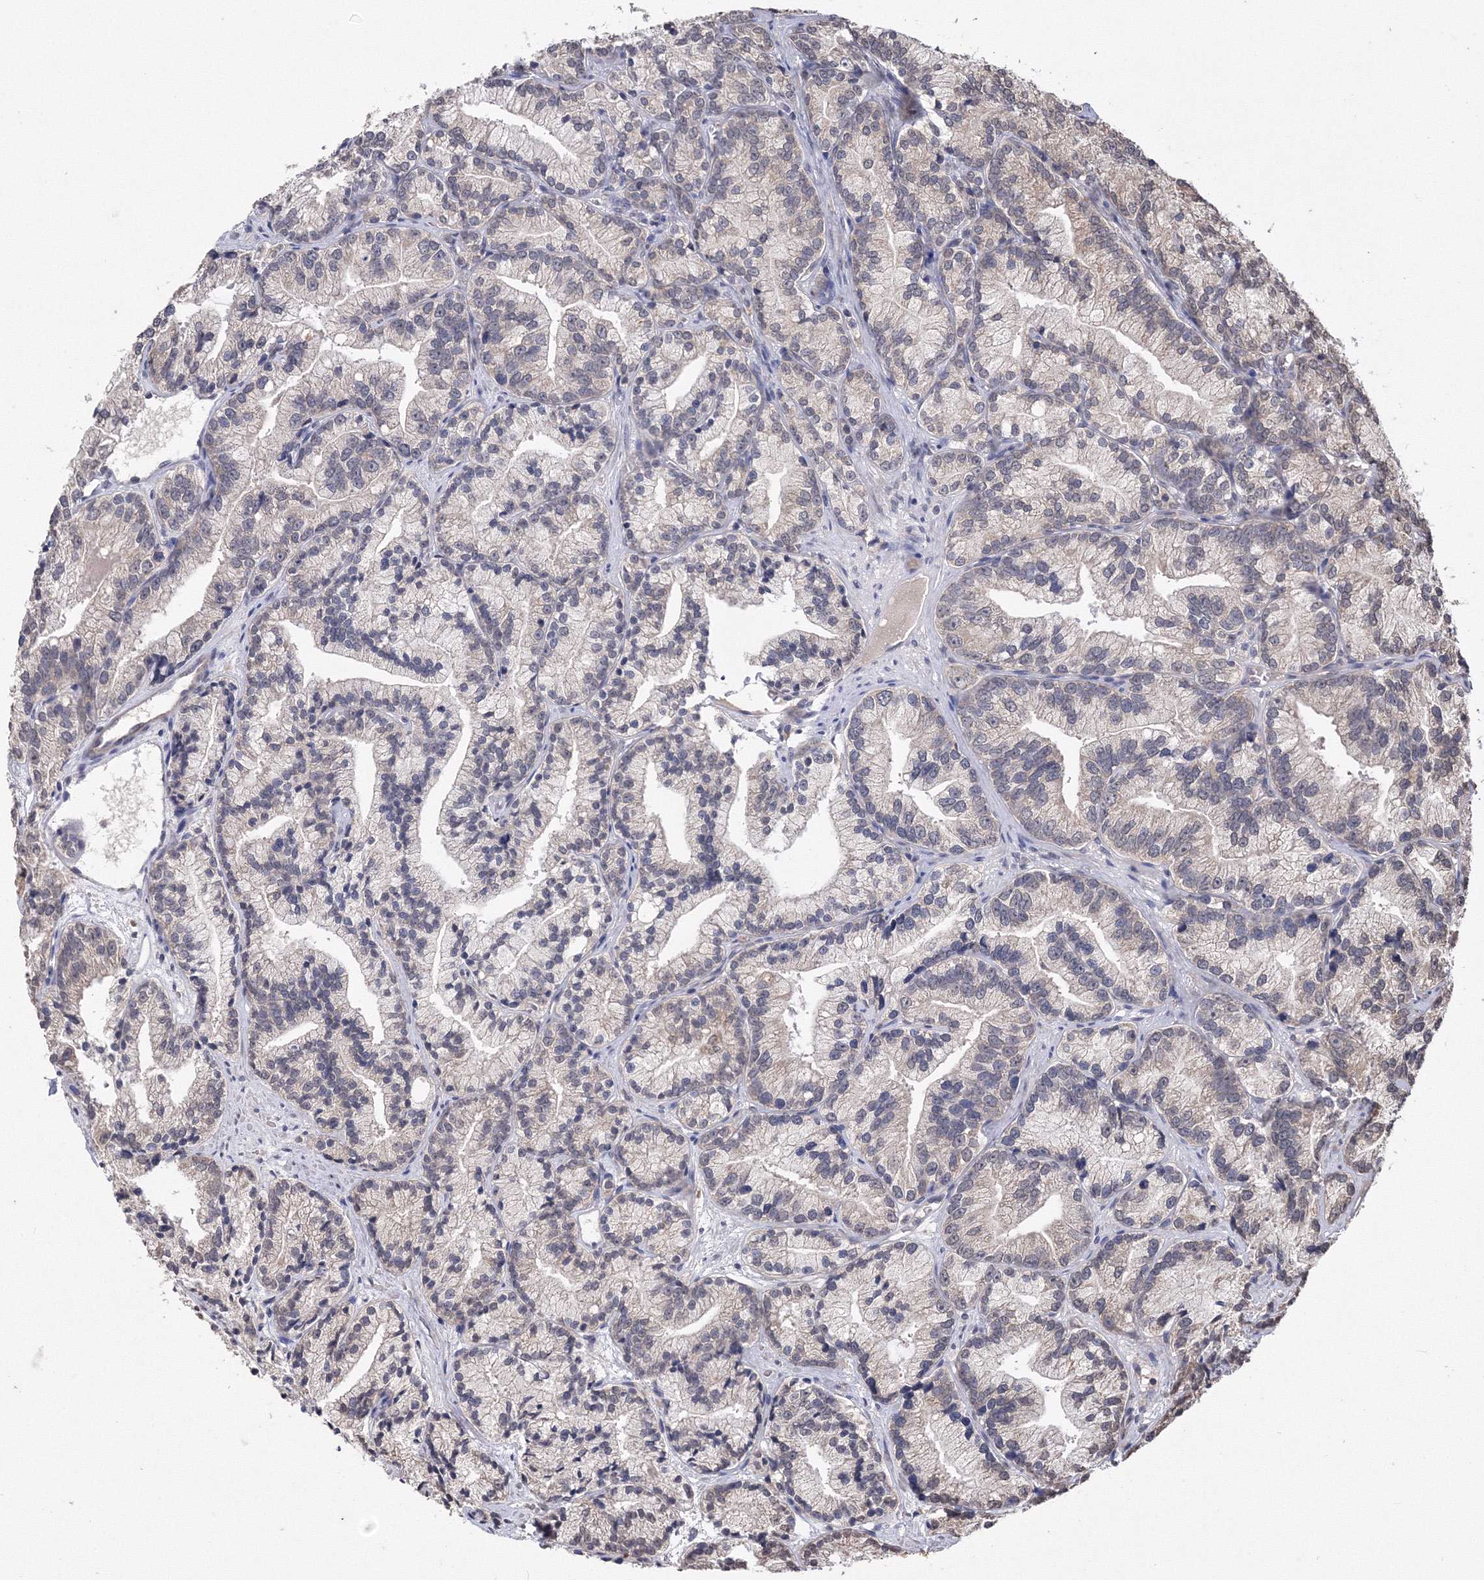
{"staining": {"intensity": "weak", "quantity": "<25%", "location": "cytoplasmic/membranous"}, "tissue": "prostate cancer", "cell_type": "Tumor cells", "image_type": "cancer", "snomed": [{"axis": "morphology", "description": "Adenocarcinoma, Low grade"}, {"axis": "topography", "description": "Prostate"}], "caption": "Immunohistochemical staining of prostate cancer (low-grade adenocarcinoma) exhibits no significant staining in tumor cells.", "gene": "GPN1", "patient": {"sex": "male", "age": 89}}